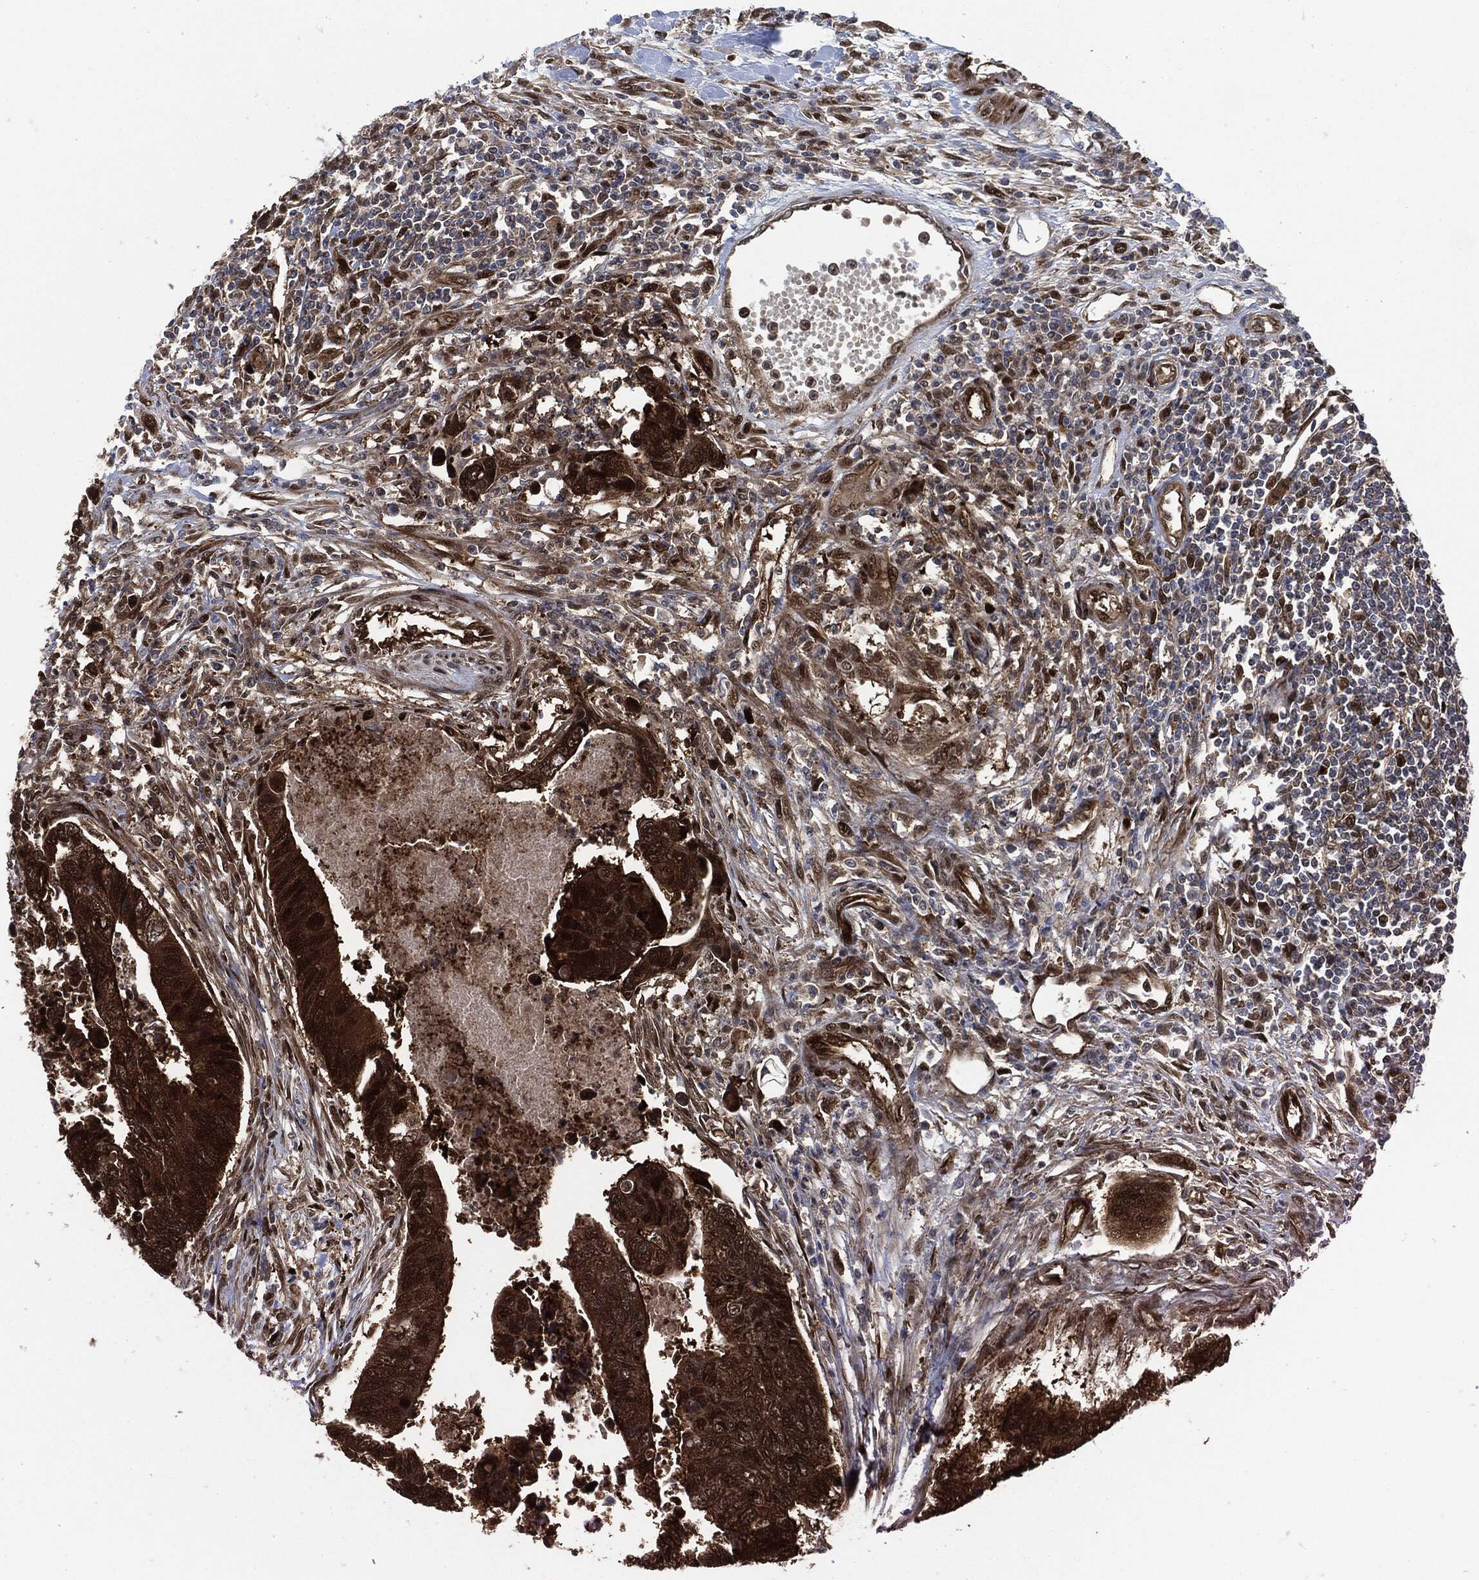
{"staining": {"intensity": "strong", "quantity": ">75%", "location": "cytoplasmic/membranous,nuclear"}, "tissue": "colorectal cancer", "cell_type": "Tumor cells", "image_type": "cancer", "snomed": [{"axis": "morphology", "description": "Adenocarcinoma, NOS"}, {"axis": "topography", "description": "Colon"}], "caption": "Protein staining of colorectal cancer (adenocarcinoma) tissue exhibits strong cytoplasmic/membranous and nuclear positivity in about >75% of tumor cells.", "gene": "DCTN1", "patient": {"sex": "female", "age": 65}}